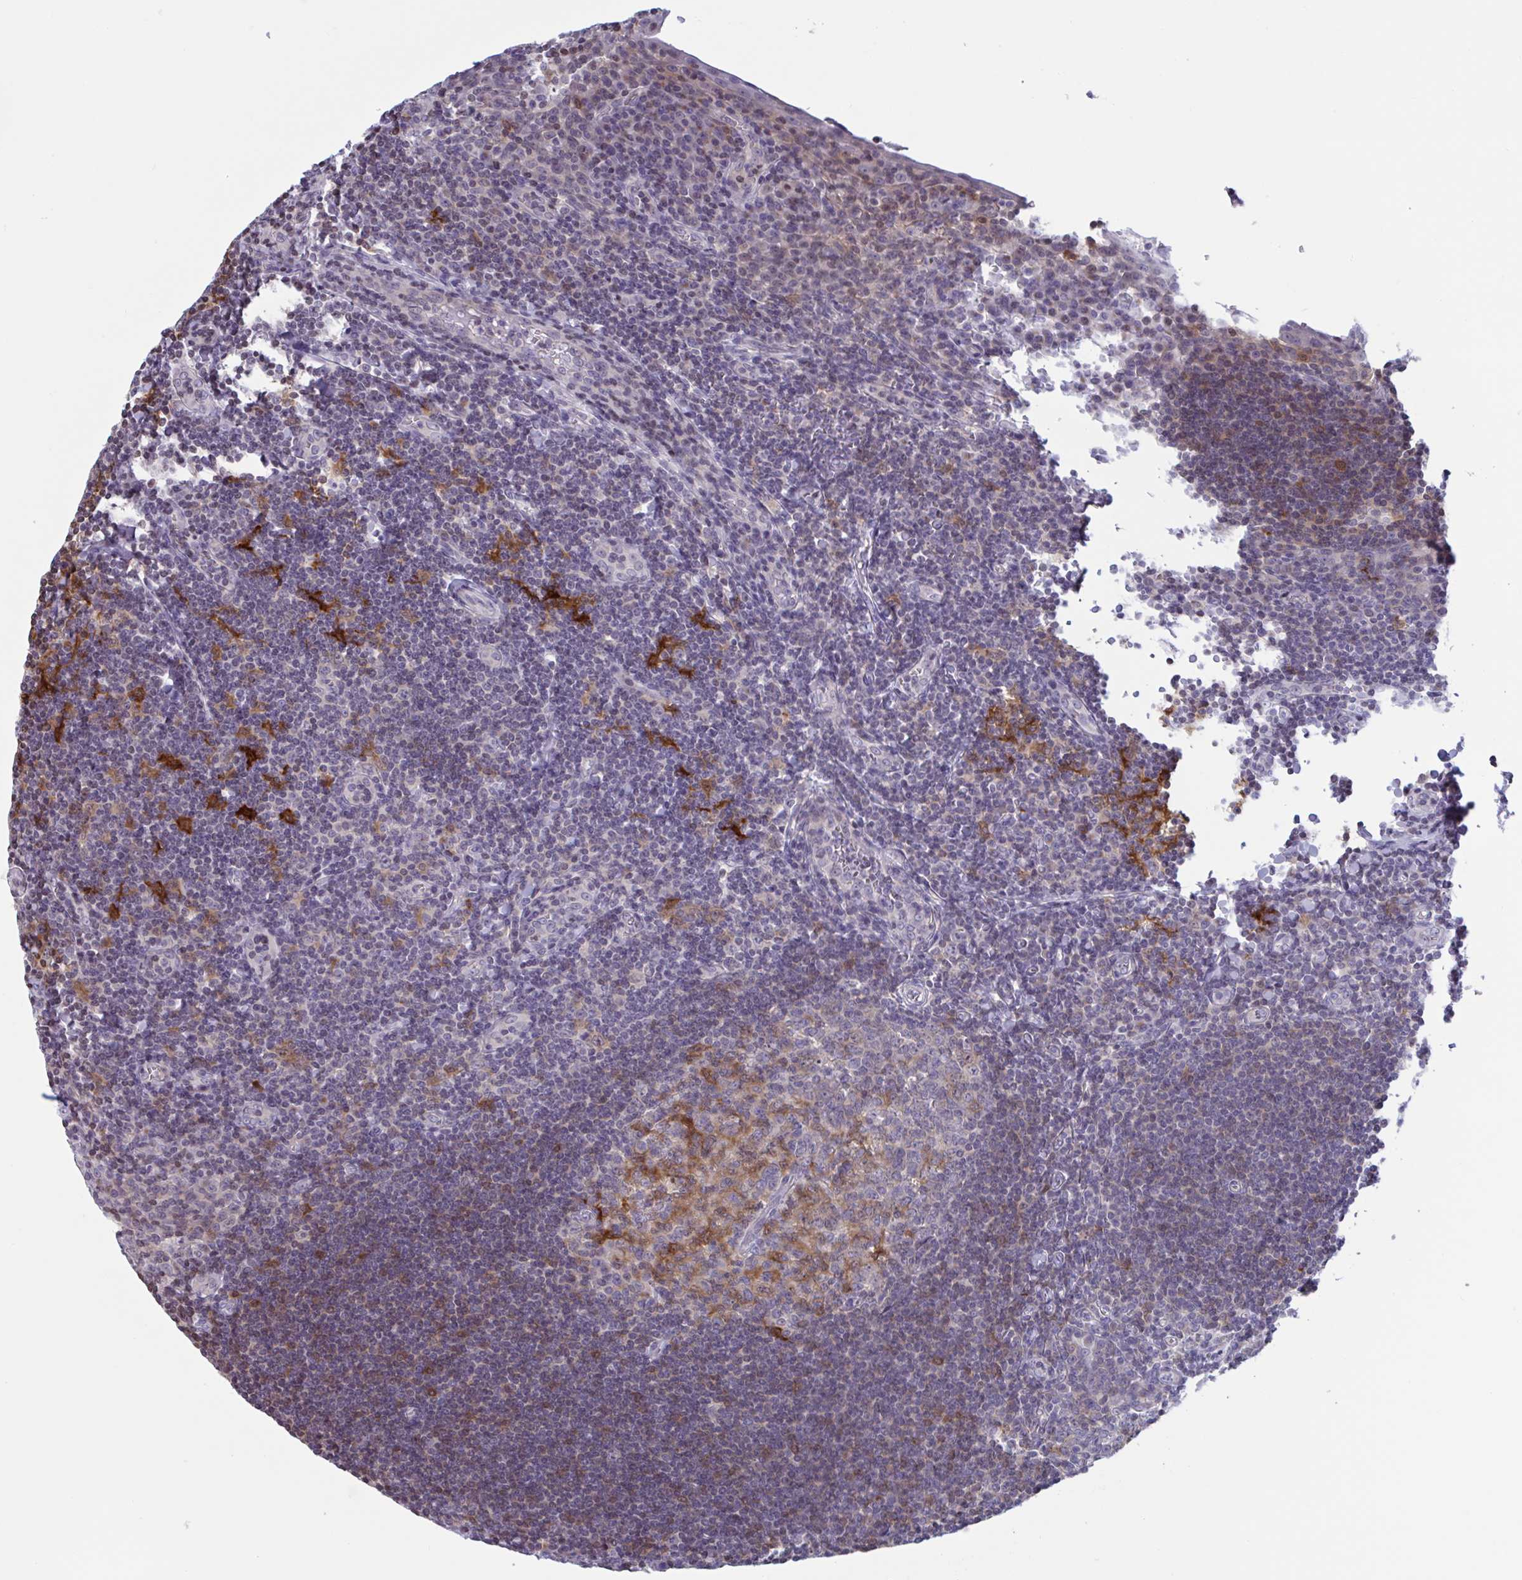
{"staining": {"intensity": "moderate", "quantity": "25%-75%", "location": "cytoplasmic/membranous"}, "tissue": "tonsil", "cell_type": "Germinal center cells", "image_type": "normal", "snomed": [{"axis": "morphology", "description": "Normal tissue, NOS"}, {"axis": "topography", "description": "Tonsil"}], "caption": "Protein staining of normal tonsil demonstrates moderate cytoplasmic/membranous positivity in approximately 25%-75% of germinal center cells.", "gene": "SNX11", "patient": {"sex": "male", "age": 27}}